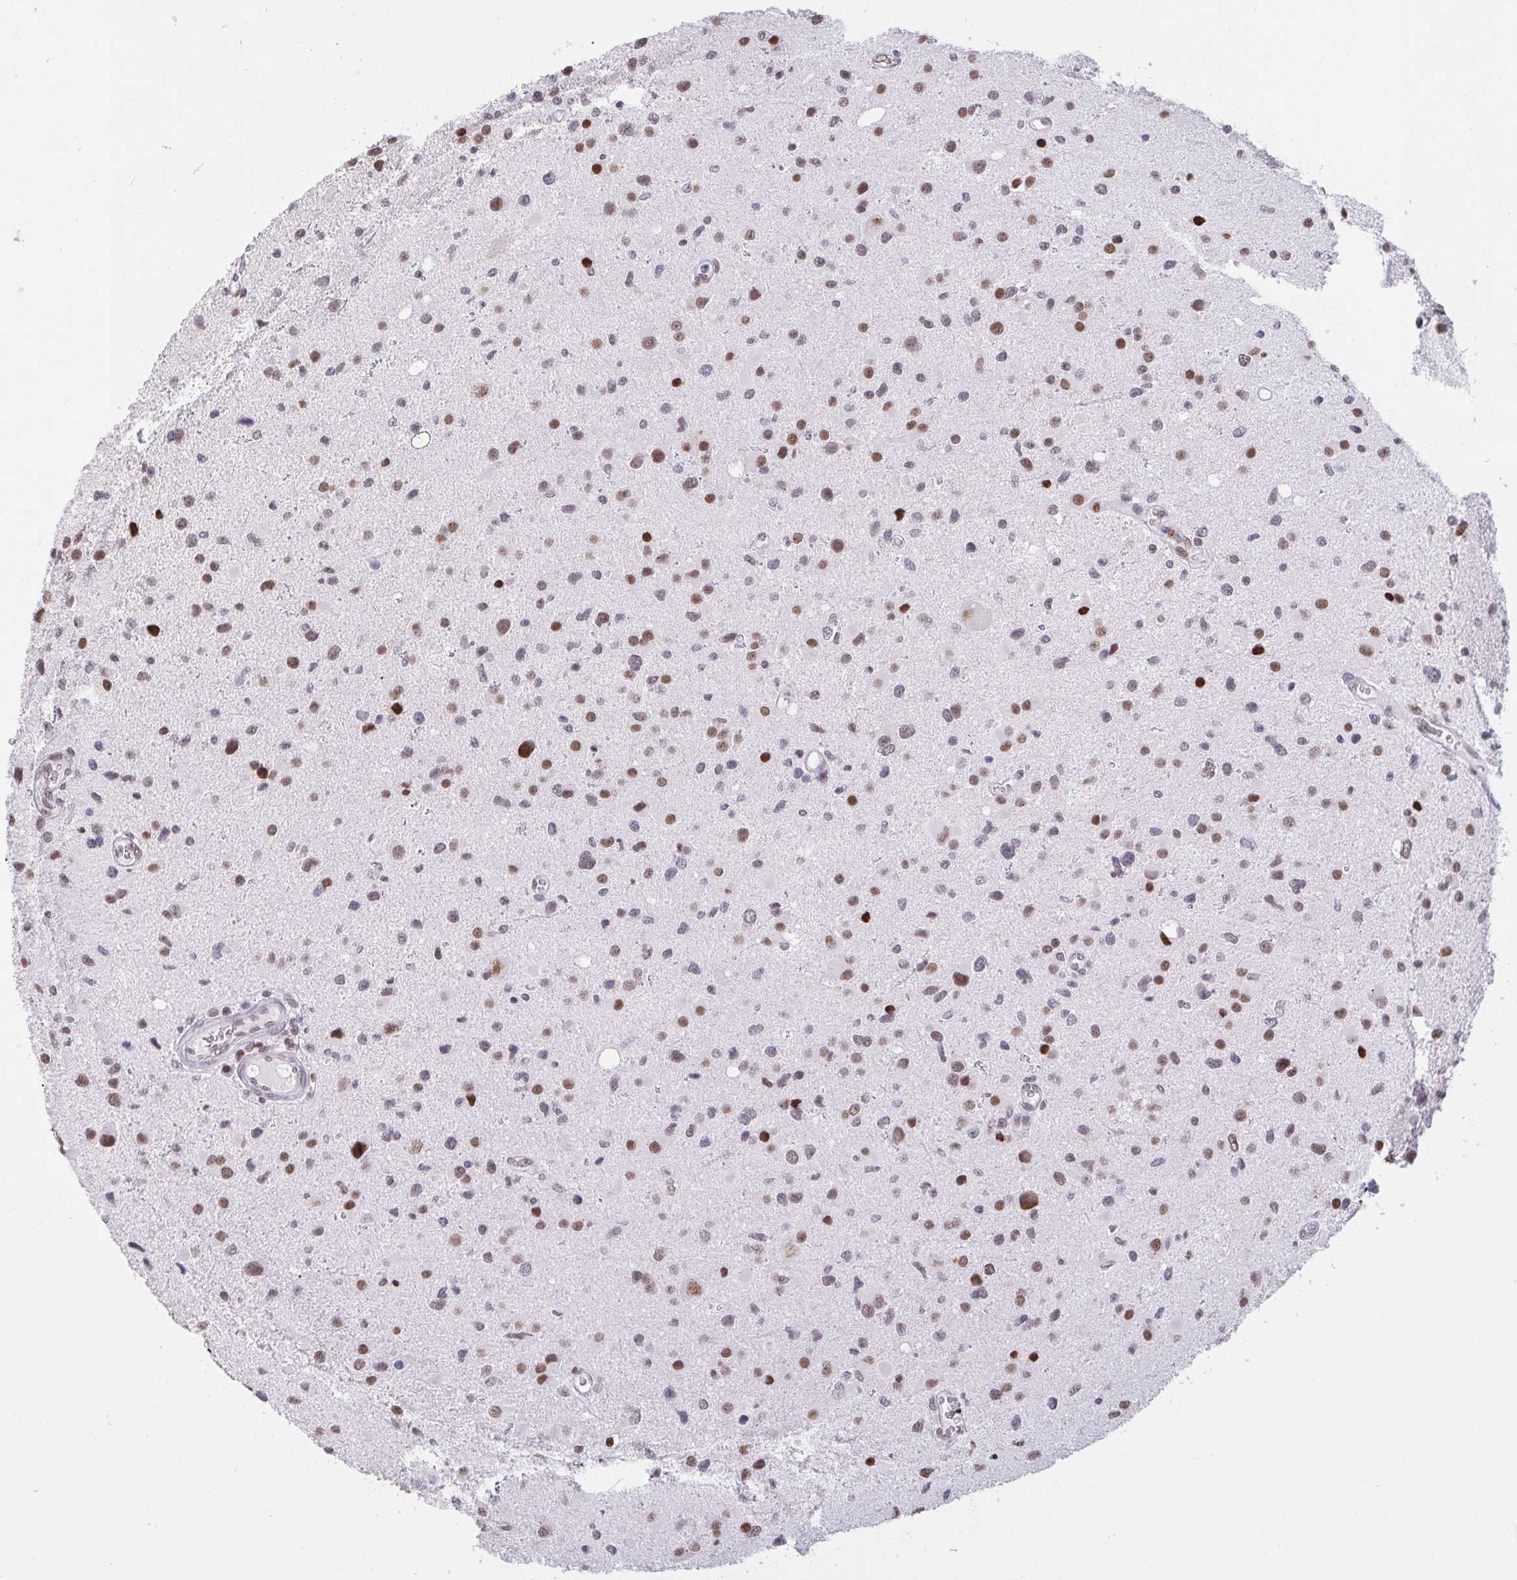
{"staining": {"intensity": "moderate", "quantity": ">75%", "location": "nuclear"}, "tissue": "glioma", "cell_type": "Tumor cells", "image_type": "cancer", "snomed": [{"axis": "morphology", "description": "Glioma, malignant, Low grade"}, {"axis": "topography", "description": "Brain"}], "caption": "Protein staining displays moderate nuclear staining in approximately >75% of tumor cells in malignant glioma (low-grade).", "gene": "CBFA2T2", "patient": {"sex": "female", "age": 32}}